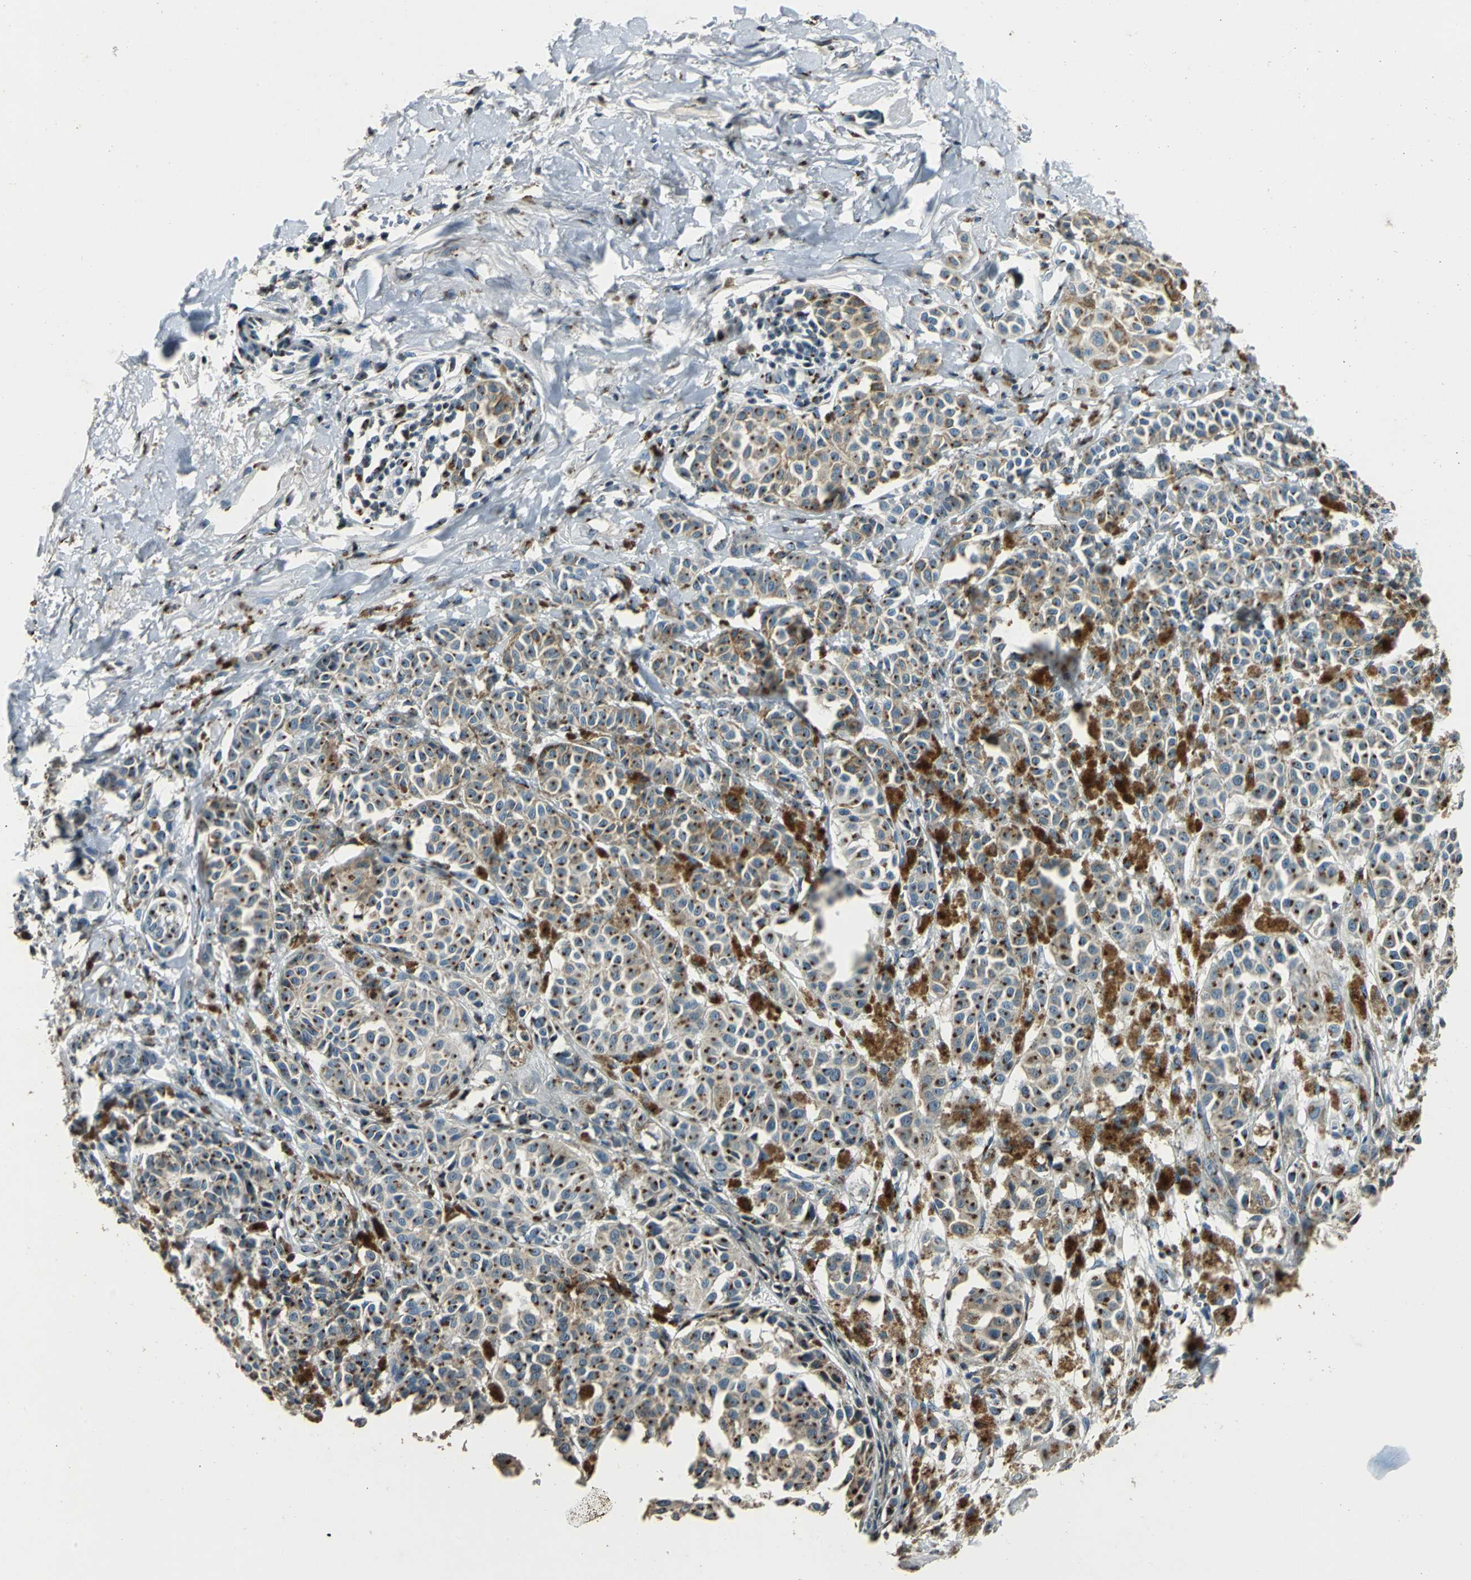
{"staining": {"intensity": "strong", "quantity": ">75%", "location": "cytoplasmic/membranous"}, "tissue": "melanoma", "cell_type": "Tumor cells", "image_type": "cancer", "snomed": [{"axis": "morphology", "description": "Malignant melanoma, NOS"}, {"axis": "topography", "description": "Skin"}], "caption": "Brown immunohistochemical staining in human malignant melanoma shows strong cytoplasmic/membranous staining in approximately >75% of tumor cells.", "gene": "TMEM115", "patient": {"sex": "male", "age": 76}}